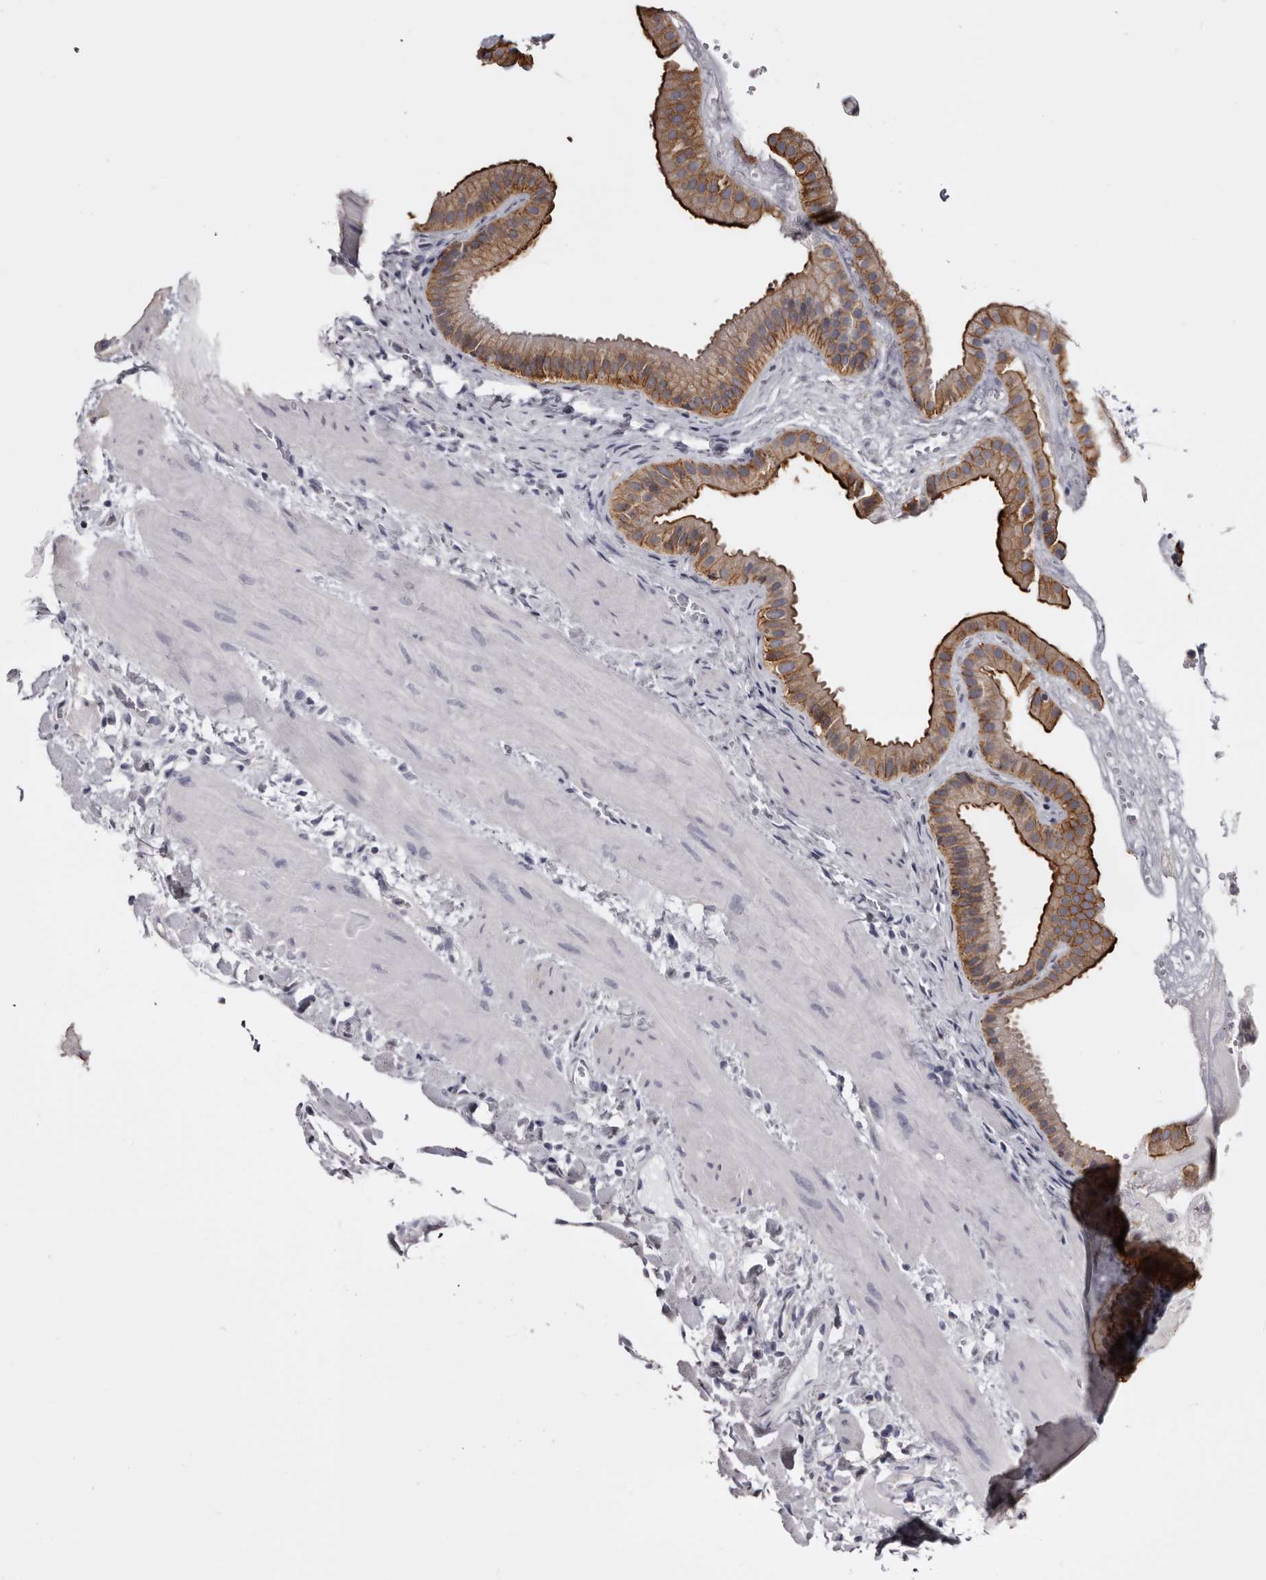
{"staining": {"intensity": "strong", "quantity": ">75%", "location": "cytoplasmic/membranous"}, "tissue": "gallbladder", "cell_type": "Glandular cells", "image_type": "normal", "snomed": [{"axis": "morphology", "description": "Normal tissue, NOS"}, {"axis": "topography", "description": "Gallbladder"}], "caption": "The photomicrograph reveals immunohistochemical staining of normal gallbladder. There is strong cytoplasmic/membranous positivity is seen in approximately >75% of glandular cells.", "gene": "LAD1", "patient": {"sex": "male", "age": 55}}